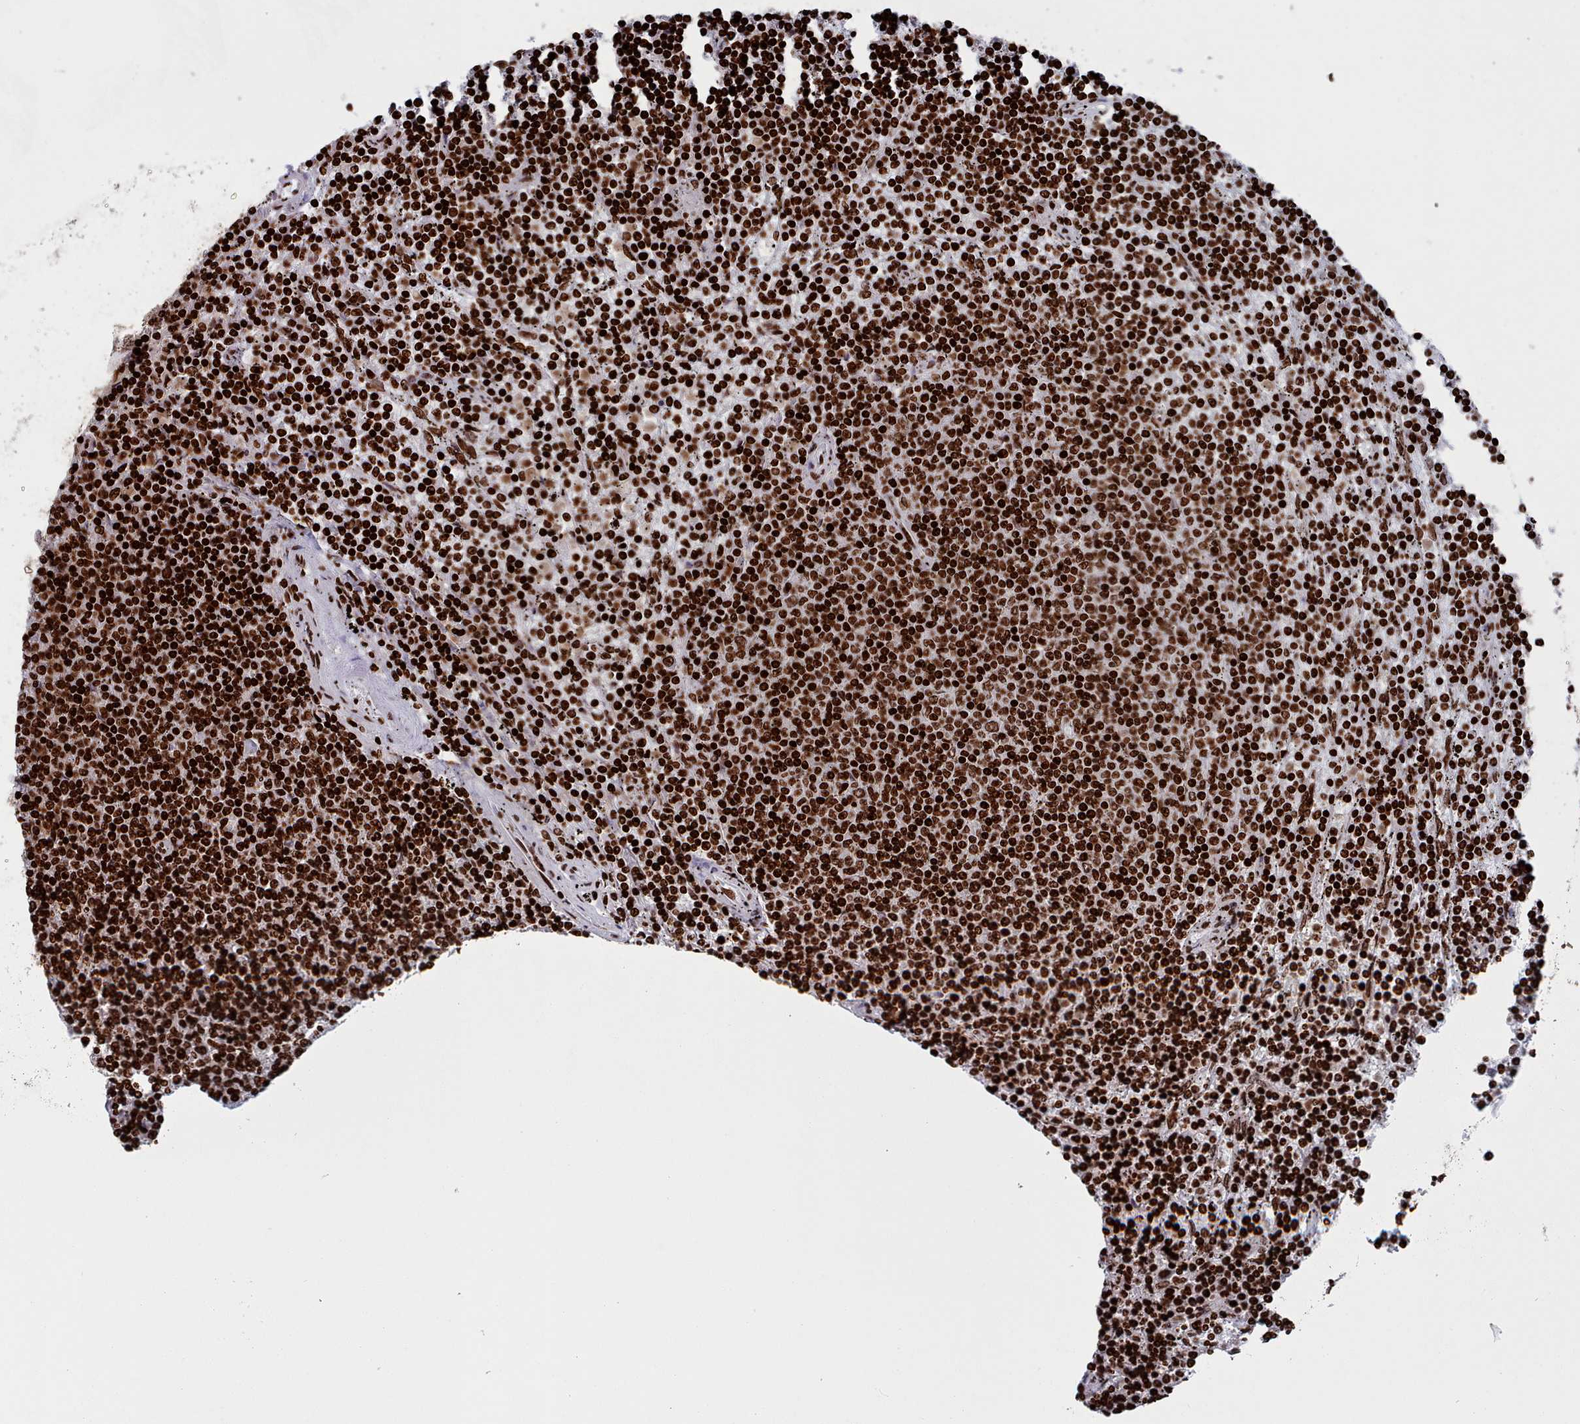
{"staining": {"intensity": "strong", "quantity": ">75%", "location": "nuclear"}, "tissue": "lymphoma", "cell_type": "Tumor cells", "image_type": "cancer", "snomed": [{"axis": "morphology", "description": "Malignant lymphoma, non-Hodgkin's type, Low grade"}, {"axis": "topography", "description": "Spleen"}], "caption": "An image of lymphoma stained for a protein exhibits strong nuclear brown staining in tumor cells.", "gene": "PCDHB12", "patient": {"sex": "female", "age": 50}}